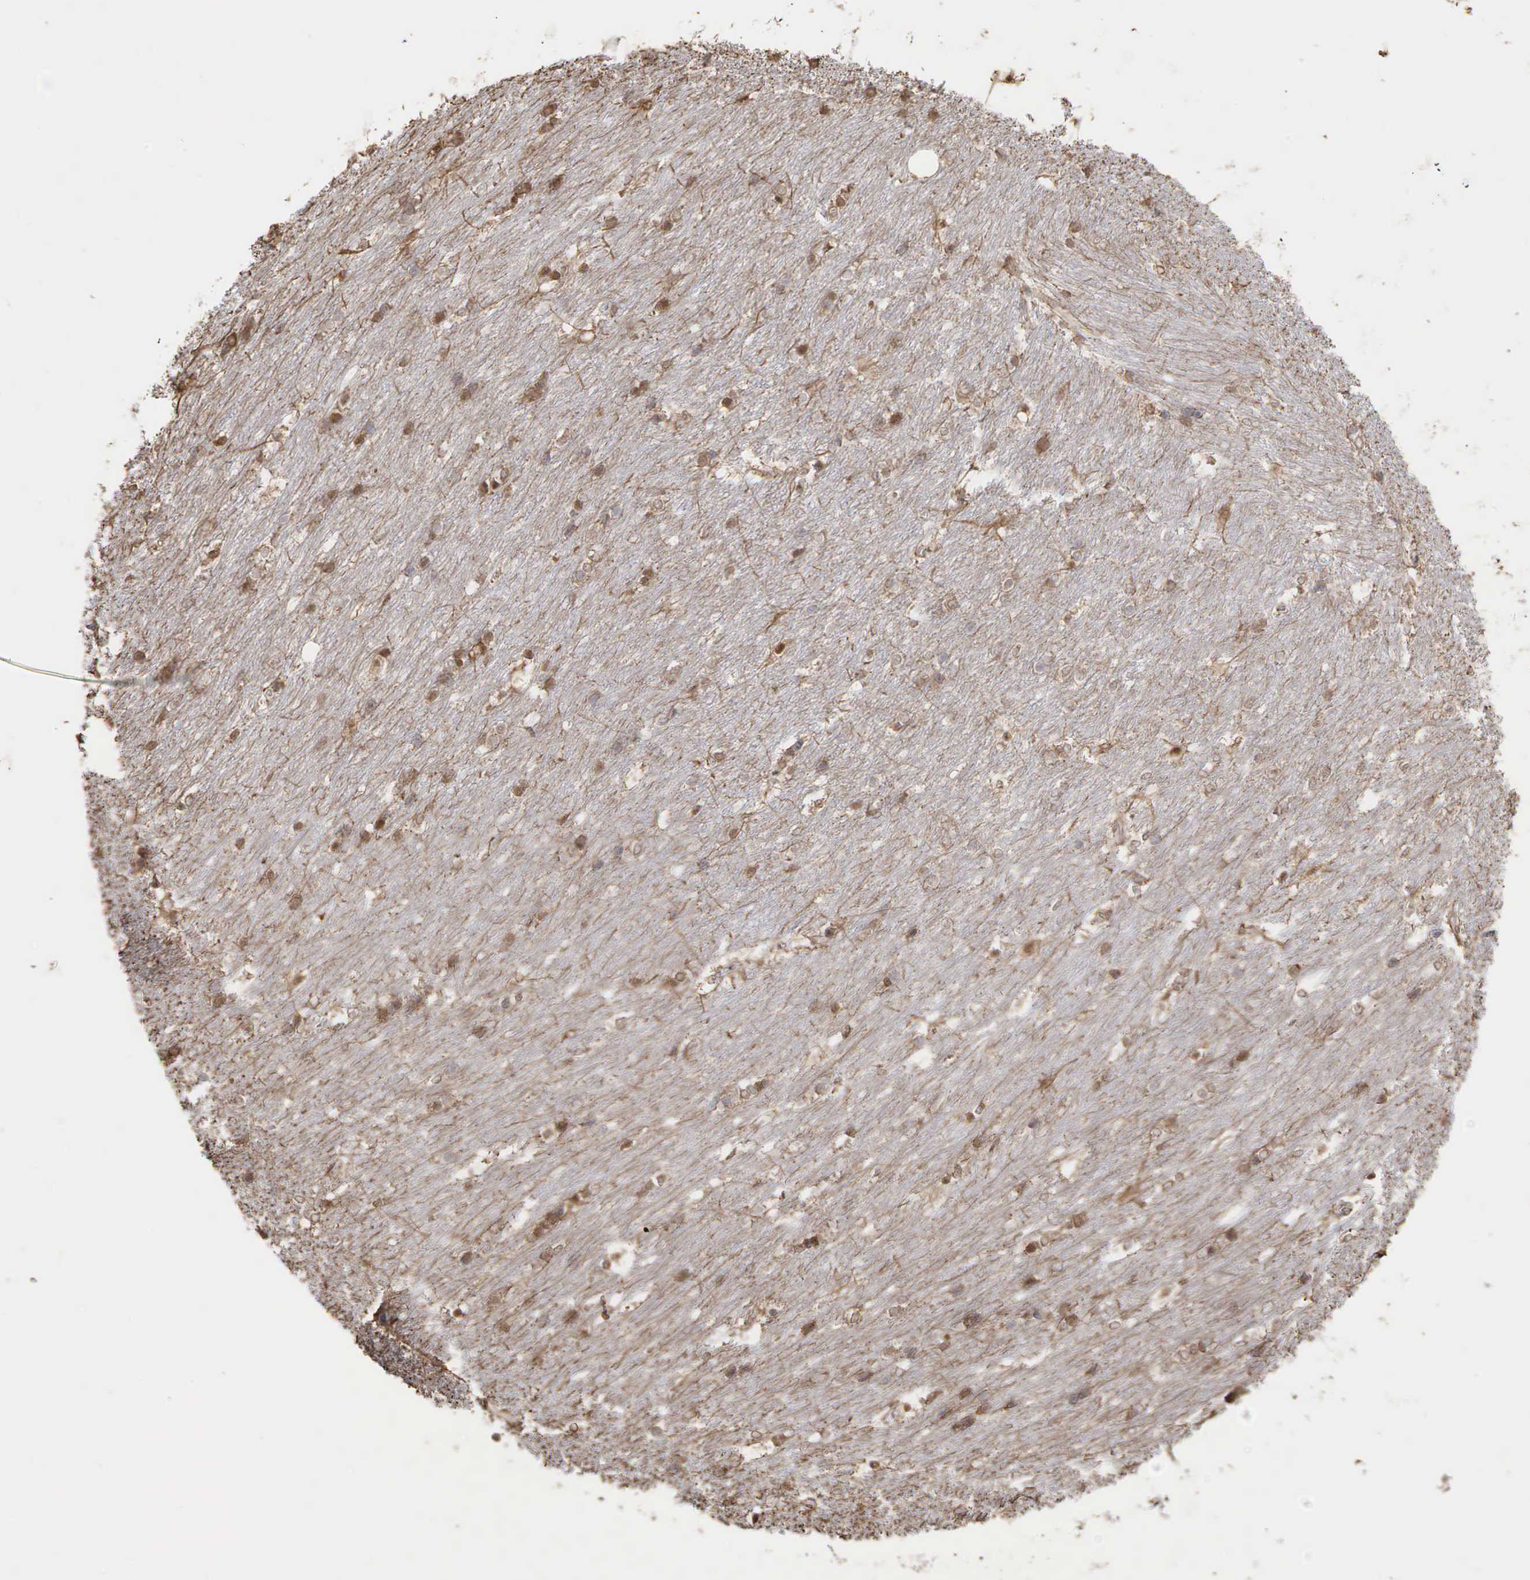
{"staining": {"intensity": "moderate", "quantity": "25%-75%", "location": "cytoplasmic/membranous,nuclear"}, "tissue": "caudate", "cell_type": "Glial cells", "image_type": "normal", "snomed": [{"axis": "morphology", "description": "Normal tissue, NOS"}, {"axis": "topography", "description": "Lateral ventricle wall"}], "caption": "Protein analysis of normal caudate reveals moderate cytoplasmic/membranous,nuclear positivity in approximately 25%-75% of glial cells.", "gene": "PABPC5", "patient": {"sex": "female", "age": 19}}